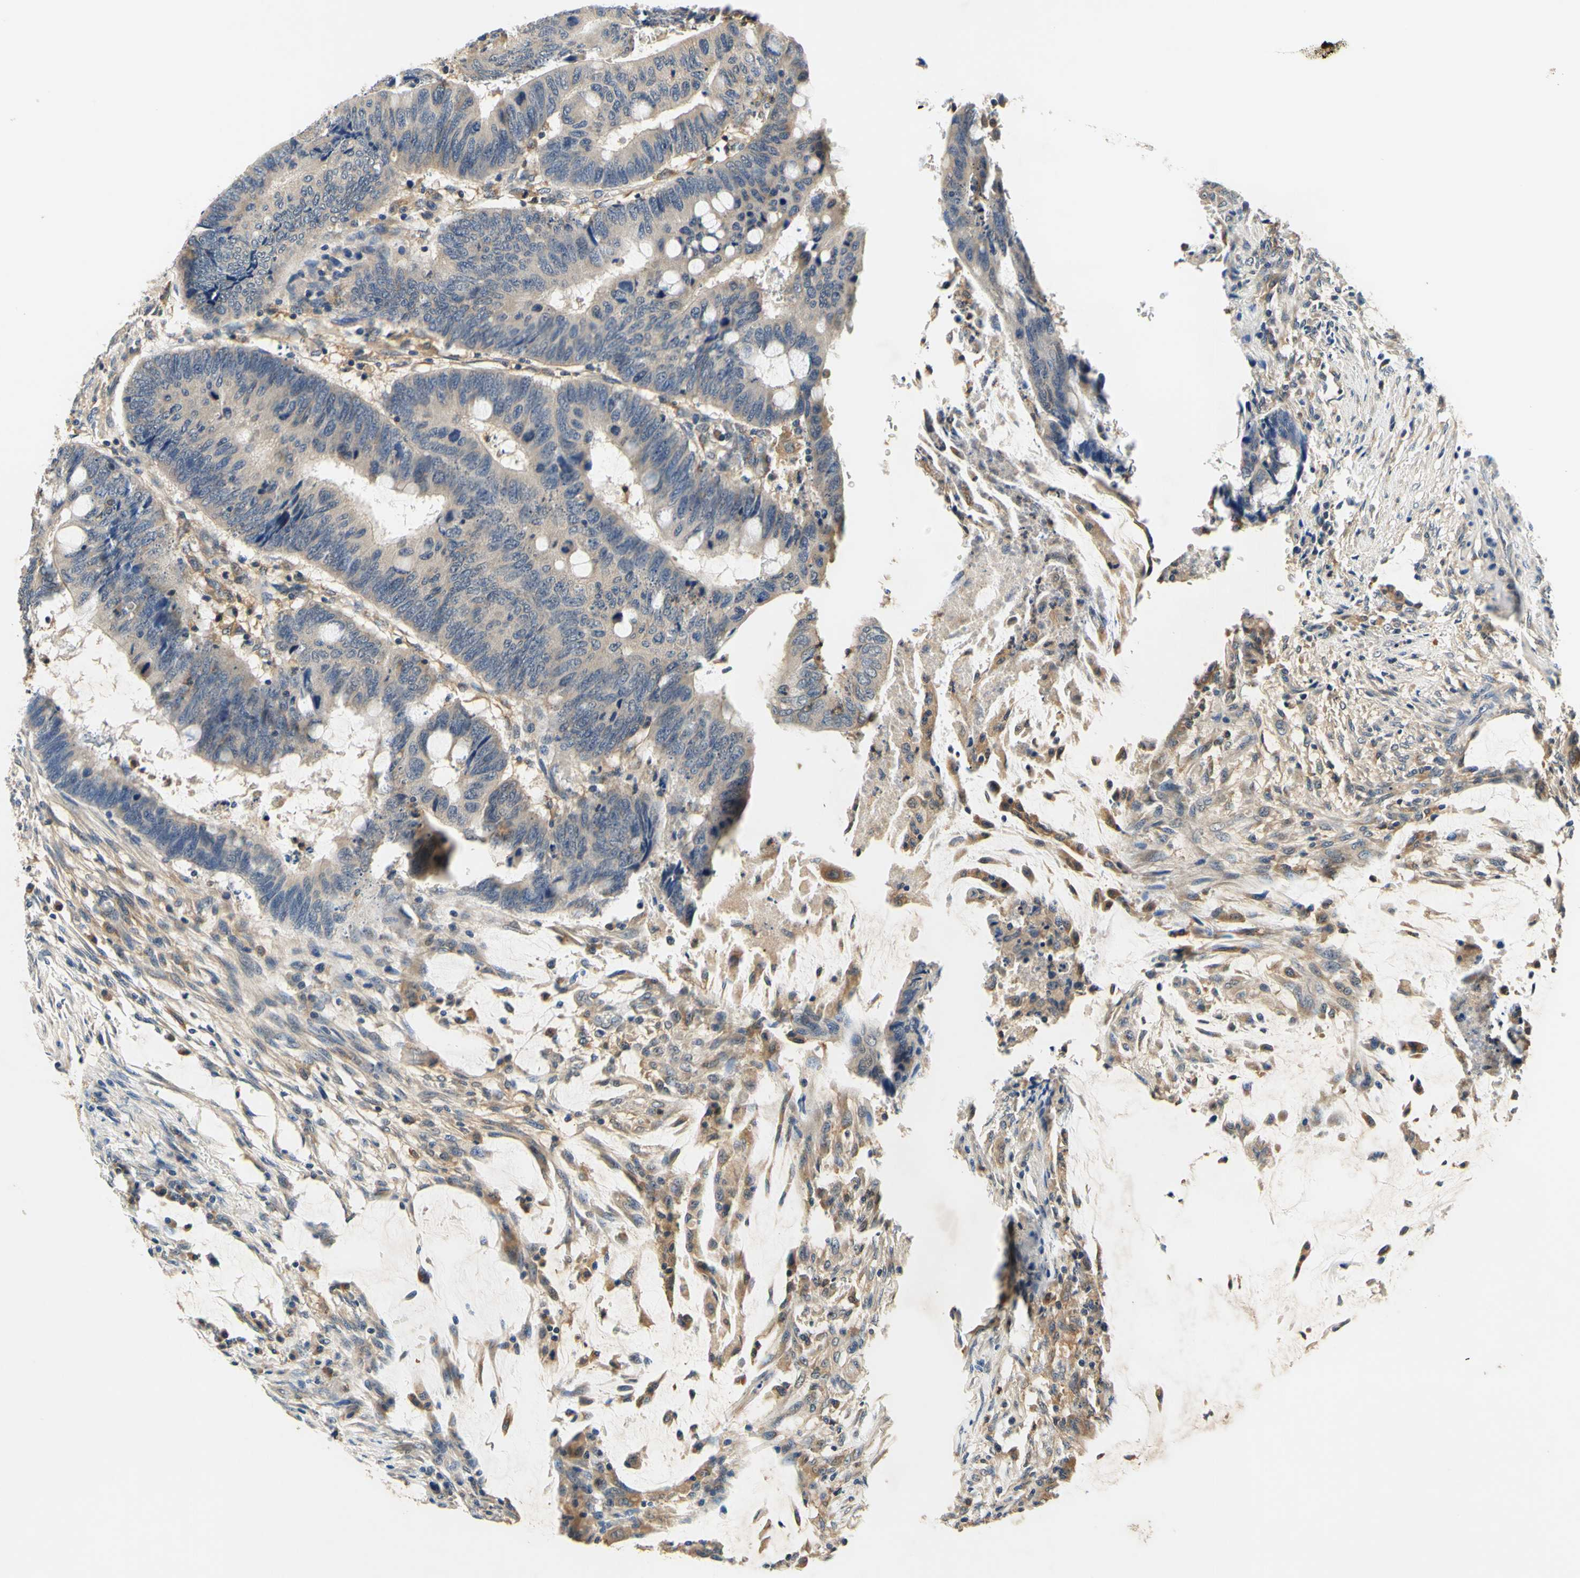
{"staining": {"intensity": "weak", "quantity": ">75%", "location": "cytoplasmic/membranous"}, "tissue": "colorectal cancer", "cell_type": "Tumor cells", "image_type": "cancer", "snomed": [{"axis": "morphology", "description": "Normal tissue, NOS"}, {"axis": "morphology", "description": "Adenocarcinoma, NOS"}, {"axis": "topography", "description": "Rectum"}, {"axis": "topography", "description": "Peripheral nerve tissue"}], "caption": "Protein analysis of colorectal cancer (adenocarcinoma) tissue shows weak cytoplasmic/membranous staining in about >75% of tumor cells.", "gene": "PLA2G4A", "patient": {"sex": "male", "age": 92}}